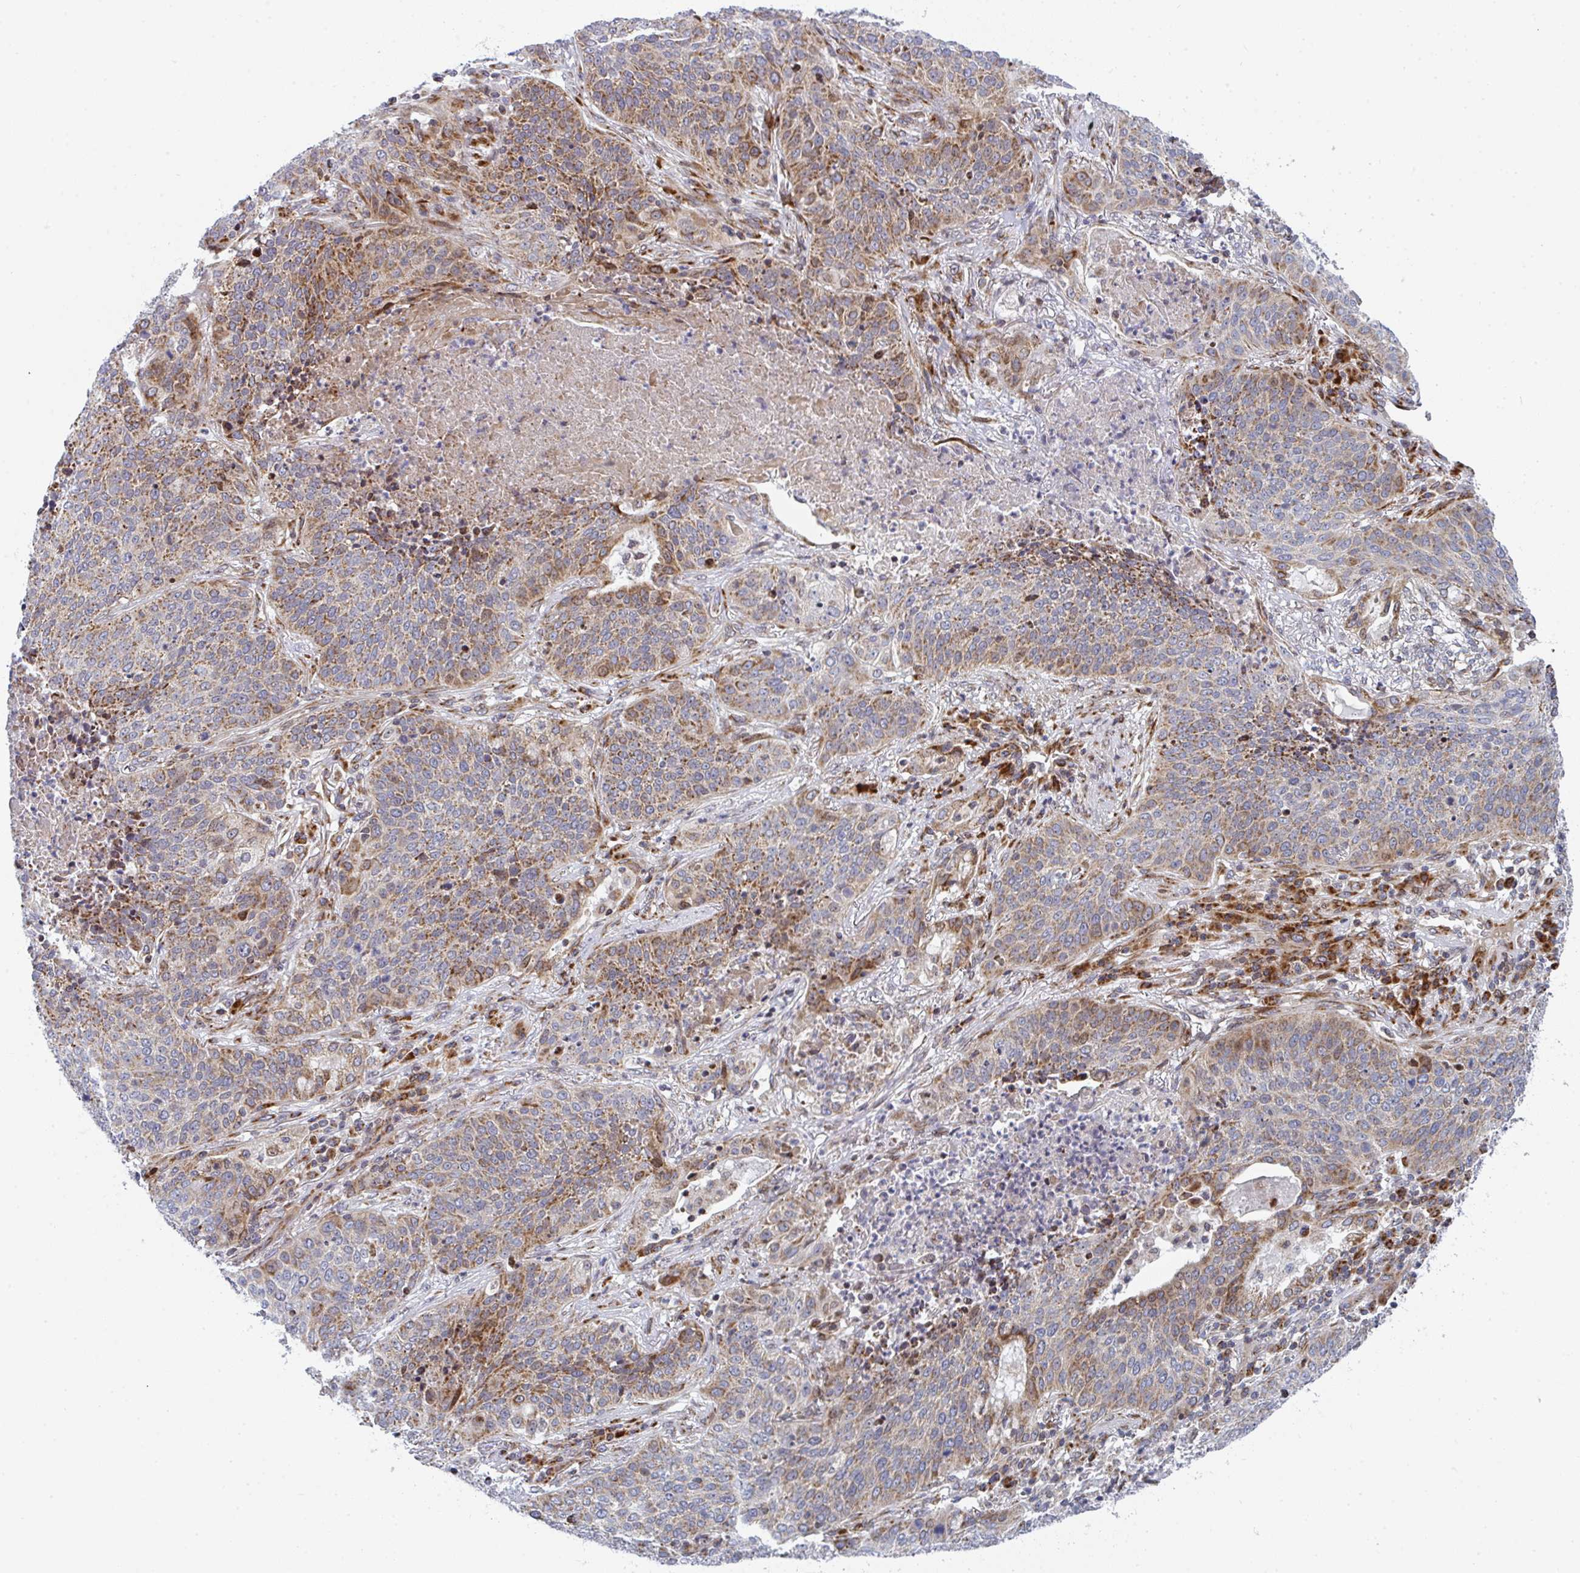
{"staining": {"intensity": "weak", "quantity": "25%-75%", "location": "cytoplasmic/membranous"}, "tissue": "lung cancer", "cell_type": "Tumor cells", "image_type": "cancer", "snomed": [{"axis": "morphology", "description": "Squamous cell carcinoma, NOS"}, {"axis": "topography", "description": "Lung"}], "caption": "A low amount of weak cytoplasmic/membranous positivity is appreciated in approximately 25%-75% of tumor cells in lung squamous cell carcinoma tissue. (brown staining indicates protein expression, while blue staining denotes nuclei).", "gene": "PRKCH", "patient": {"sex": "male", "age": 63}}